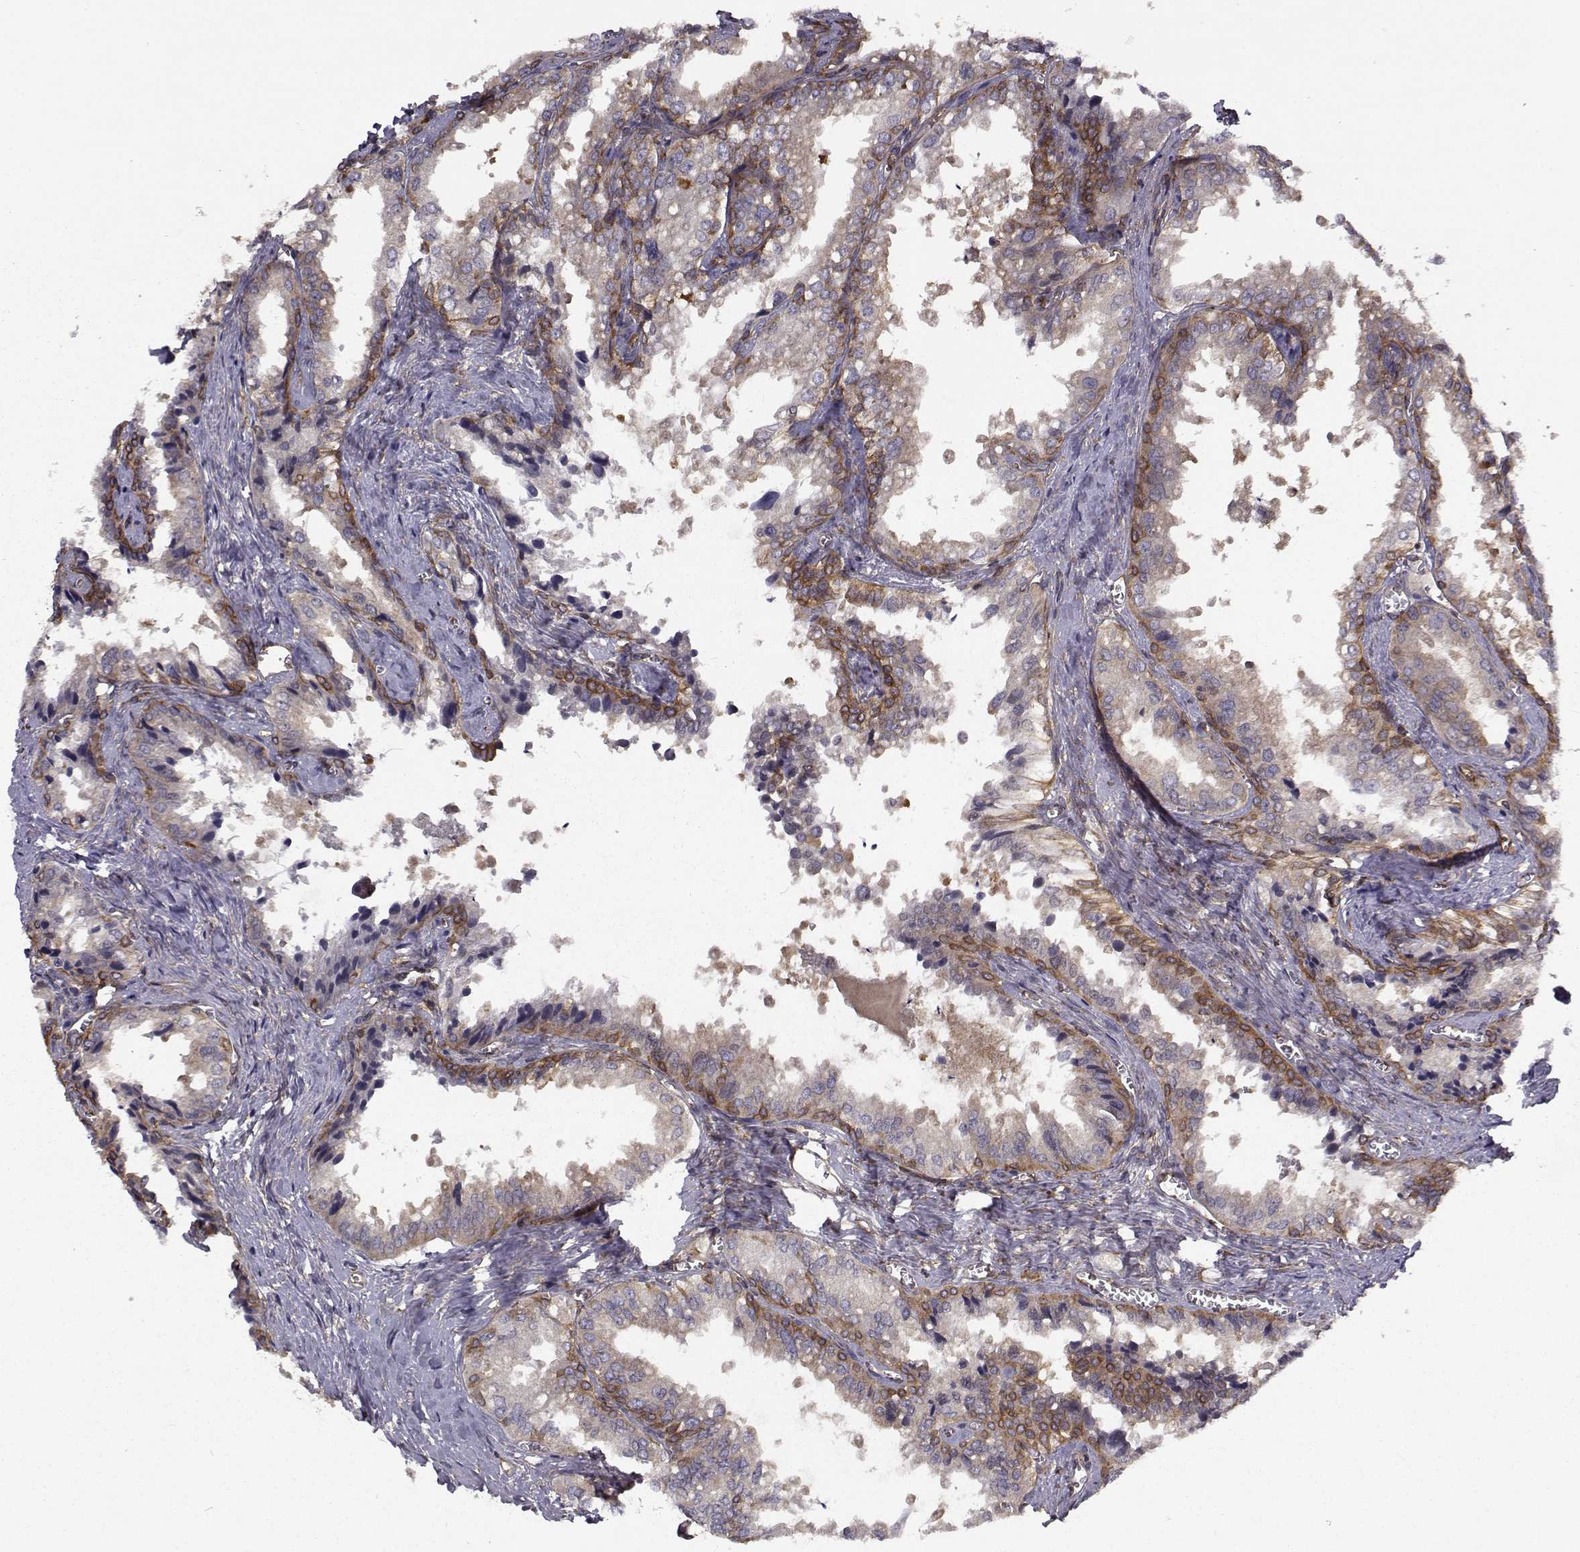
{"staining": {"intensity": "strong", "quantity": "25%-75%", "location": "cytoplasmic/membranous"}, "tissue": "seminal vesicle", "cell_type": "Glandular cells", "image_type": "normal", "snomed": [{"axis": "morphology", "description": "Normal tissue, NOS"}, {"axis": "topography", "description": "Seminal veicle"}], "caption": "The image reveals immunohistochemical staining of normal seminal vesicle. There is strong cytoplasmic/membranous staining is identified in about 25%-75% of glandular cells. (DAB IHC, brown staining for protein, blue staining for nuclei).", "gene": "TRIP10", "patient": {"sex": "male", "age": 67}}